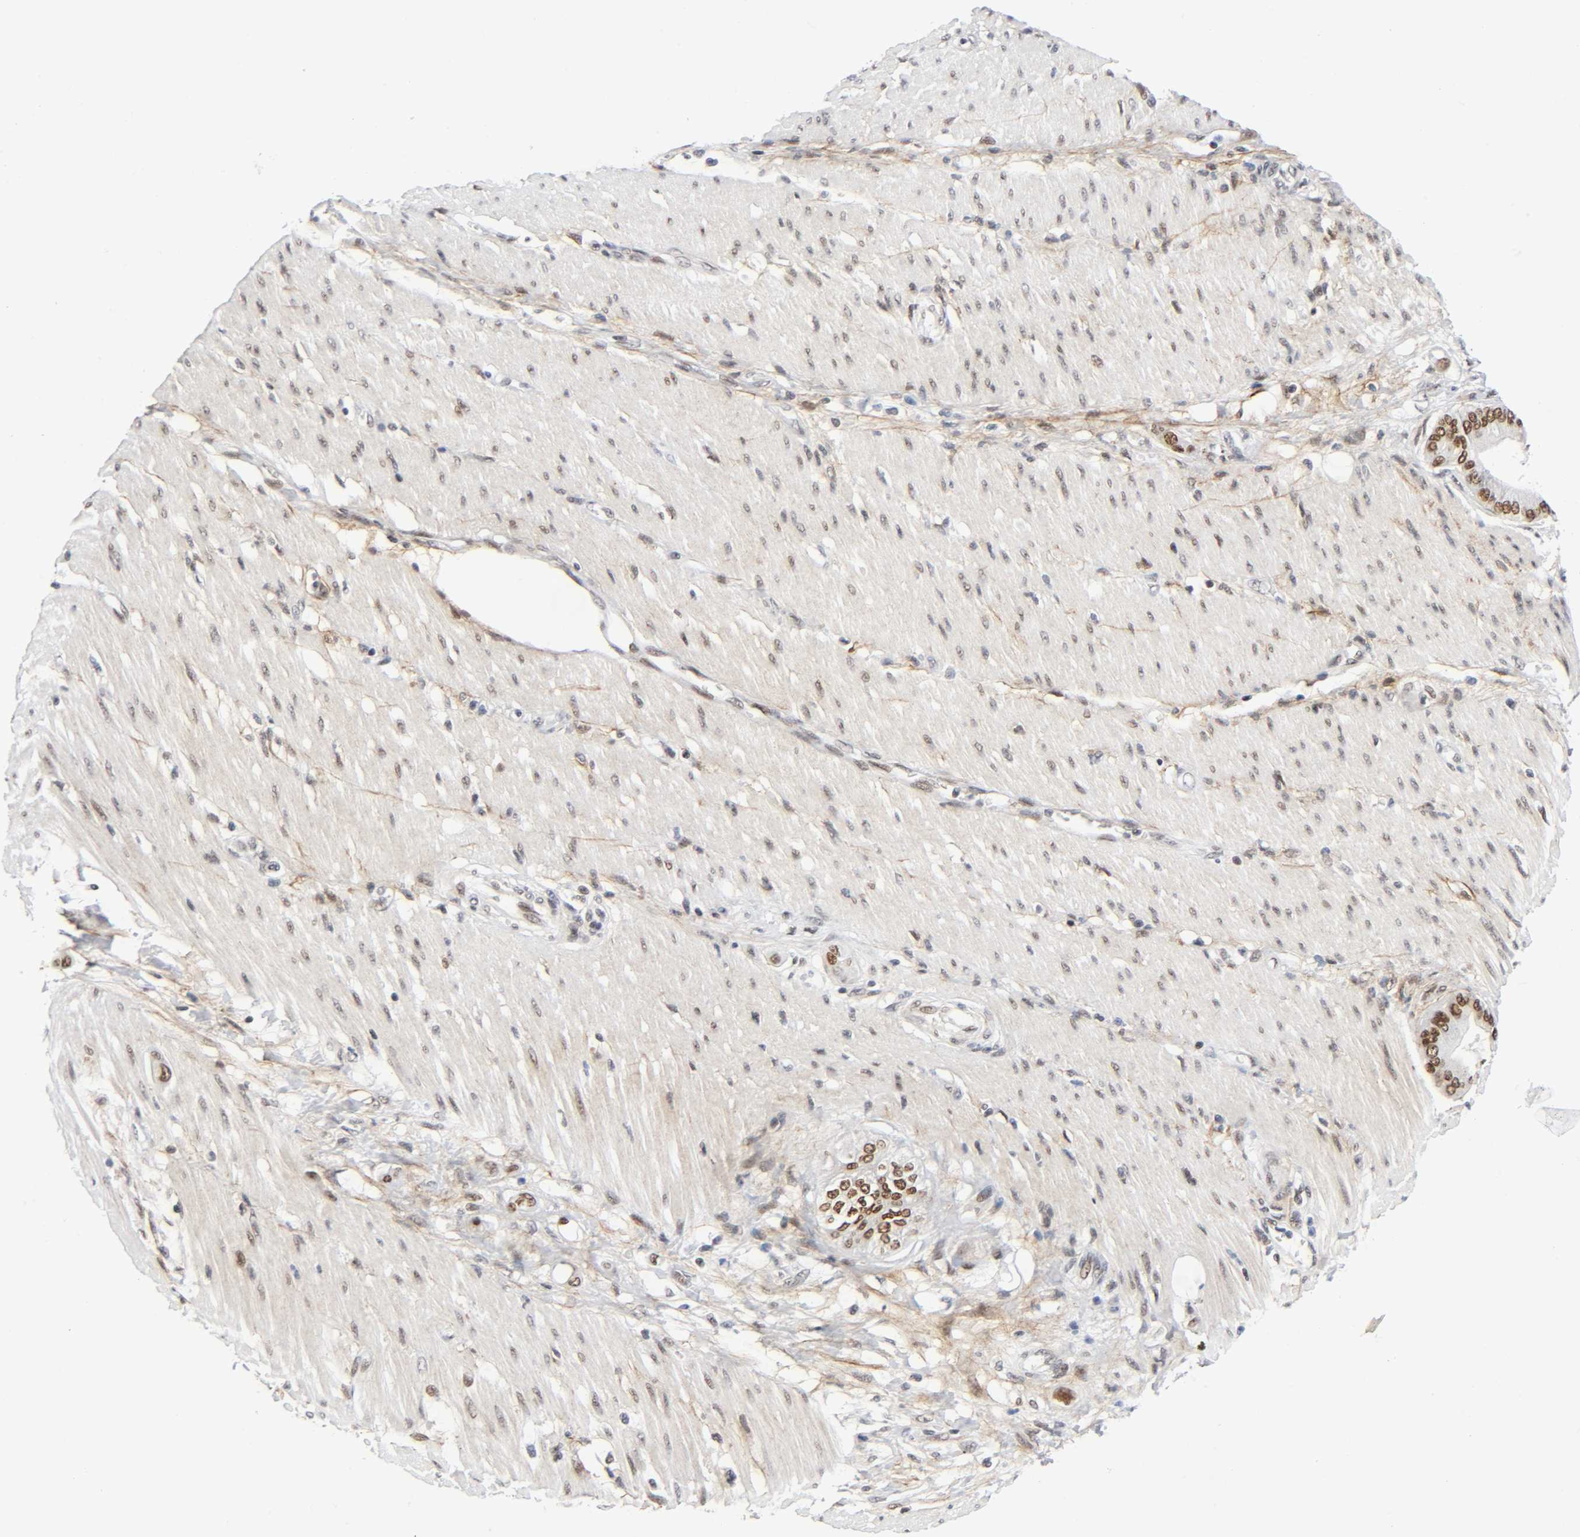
{"staining": {"intensity": "moderate", "quantity": "25%-75%", "location": "nuclear"}, "tissue": "pancreatic cancer", "cell_type": "Tumor cells", "image_type": "cancer", "snomed": [{"axis": "morphology", "description": "Adenocarcinoma, NOS"}, {"axis": "morphology", "description": "Adenocarcinoma, metastatic, NOS"}, {"axis": "topography", "description": "Lymph node"}, {"axis": "topography", "description": "Pancreas"}, {"axis": "topography", "description": "Duodenum"}], "caption": "Protein positivity by IHC exhibits moderate nuclear expression in about 25%-75% of tumor cells in pancreatic cancer.", "gene": "DIDO1", "patient": {"sex": "female", "age": 64}}